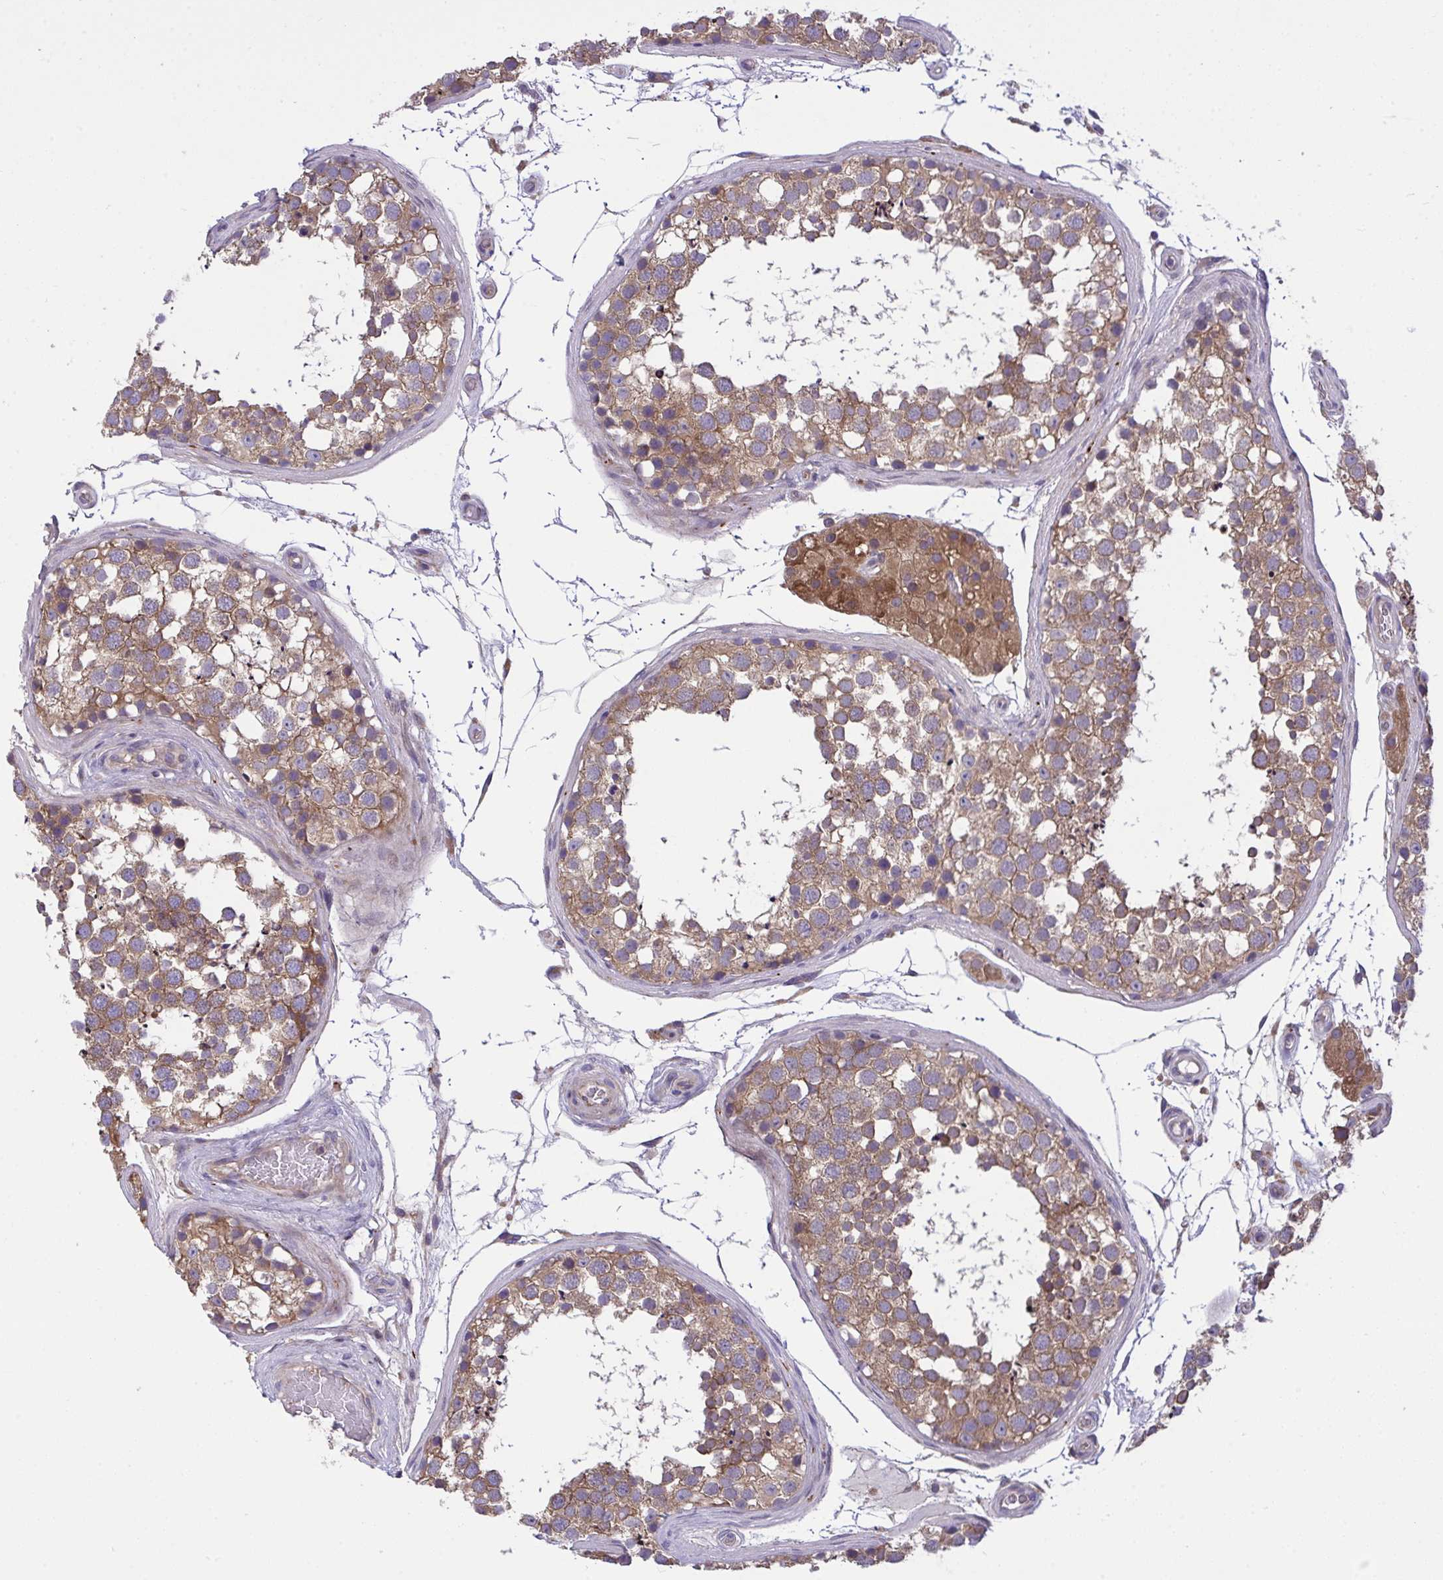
{"staining": {"intensity": "moderate", "quantity": ">75%", "location": "cytoplasmic/membranous"}, "tissue": "testis", "cell_type": "Cells in seminiferous ducts", "image_type": "normal", "snomed": [{"axis": "morphology", "description": "Normal tissue, NOS"}, {"axis": "morphology", "description": "Seminoma, NOS"}, {"axis": "topography", "description": "Testis"}], "caption": "This is an image of IHC staining of benign testis, which shows moderate expression in the cytoplasmic/membranous of cells in seminiferous ducts.", "gene": "GRB14", "patient": {"sex": "male", "age": 65}}